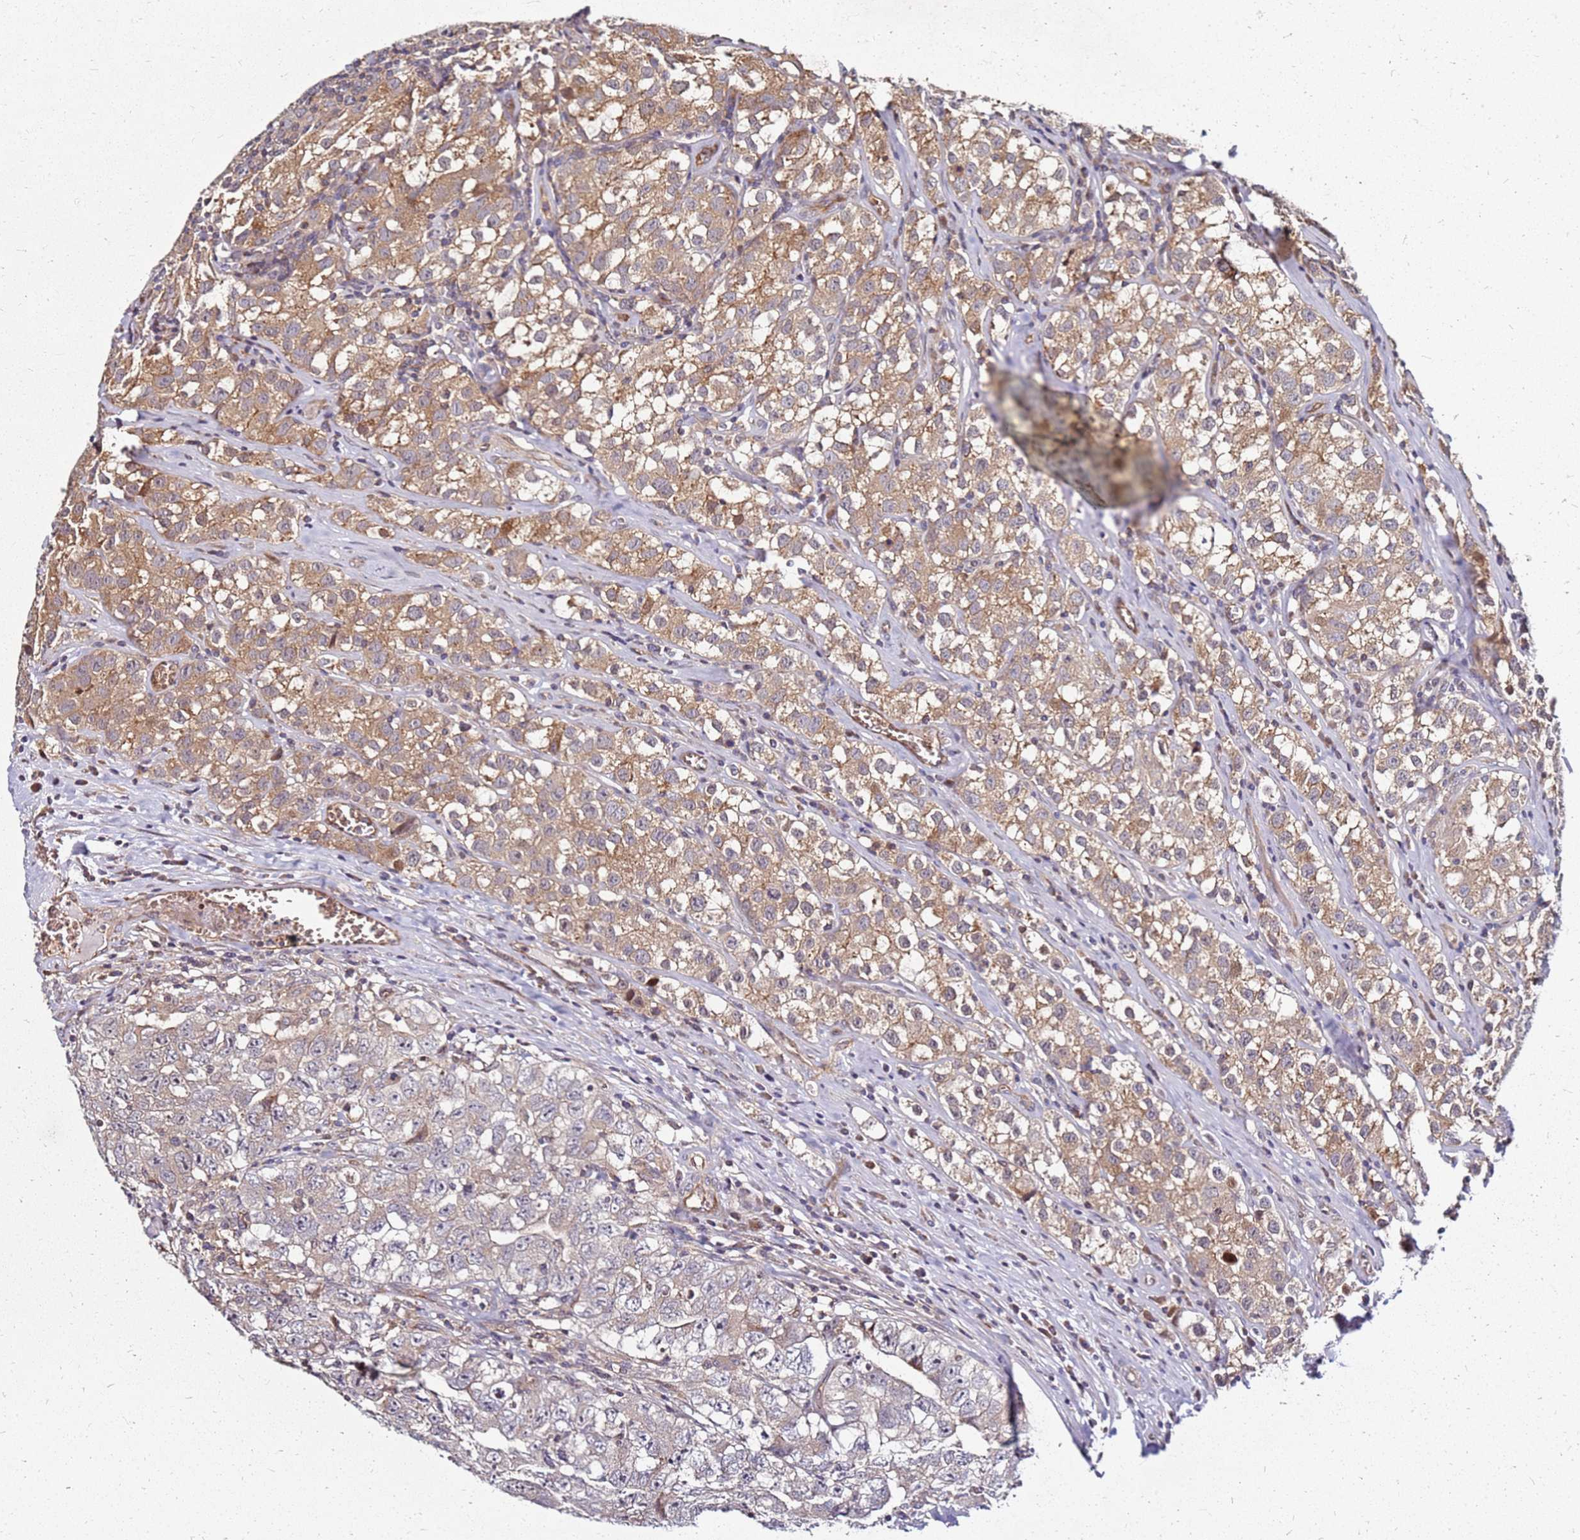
{"staining": {"intensity": "moderate", "quantity": ">75%", "location": "cytoplasmic/membranous"}, "tissue": "testis cancer", "cell_type": "Tumor cells", "image_type": "cancer", "snomed": [{"axis": "morphology", "description": "Seminoma, NOS"}, {"axis": "morphology", "description": "Carcinoma, Embryonal, NOS"}, {"axis": "topography", "description": "Testis"}], "caption": "IHC of human embryonal carcinoma (testis) displays medium levels of moderate cytoplasmic/membranous expression in about >75% of tumor cells. The staining was performed using DAB (3,3'-diaminobenzidine) to visualize the protein expression in brown, while the nuclei were stained in blue with hematoxylin (Magnification: 20x).", "gene": "RNF11", "patient": {"sex": "male", "age": 43}}